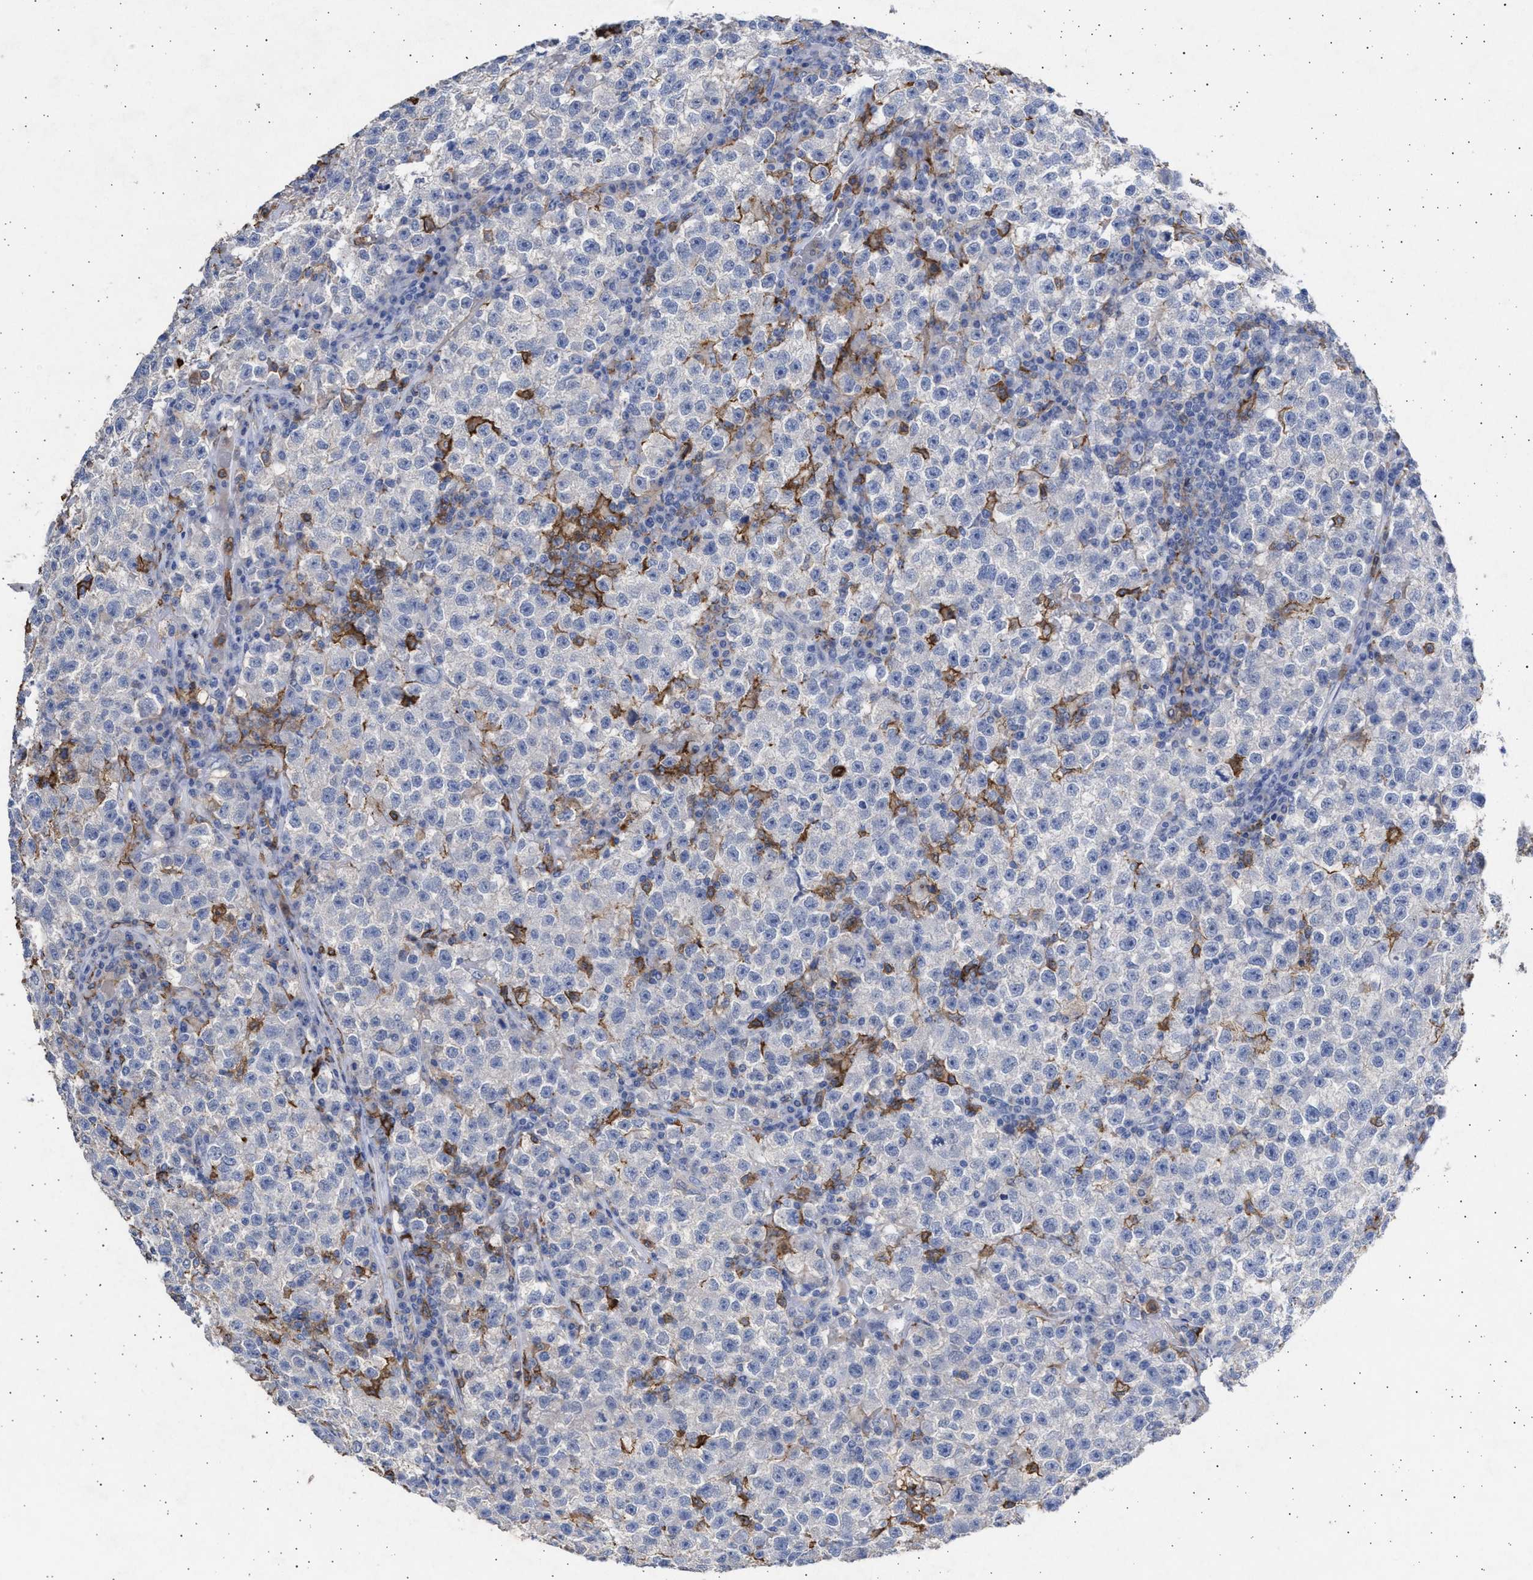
{"staining": {"intensity": "negative", "quantity": "none", "location": "none"}, "tissue": "testis cancer", "cell_type": "Tumor cells", "image_type": "cancer", "snomed": [{"axis": "morphology", "description": "Seminoma, NOS"}, {"axis": "topography", "description": "Testis"}], "caption": "An immunohistochemistry histopathology image of testis cancer (seminoma) is shown. There is no staining in tumor cells of testis cancer (seminoma). (Brightfield microscopy of DAB (3,3'-diaminobenzidine) immunohistochemistry at high magnification).", "gene": "FCER1A", "patient": {"sex": "male", "age": 22}}